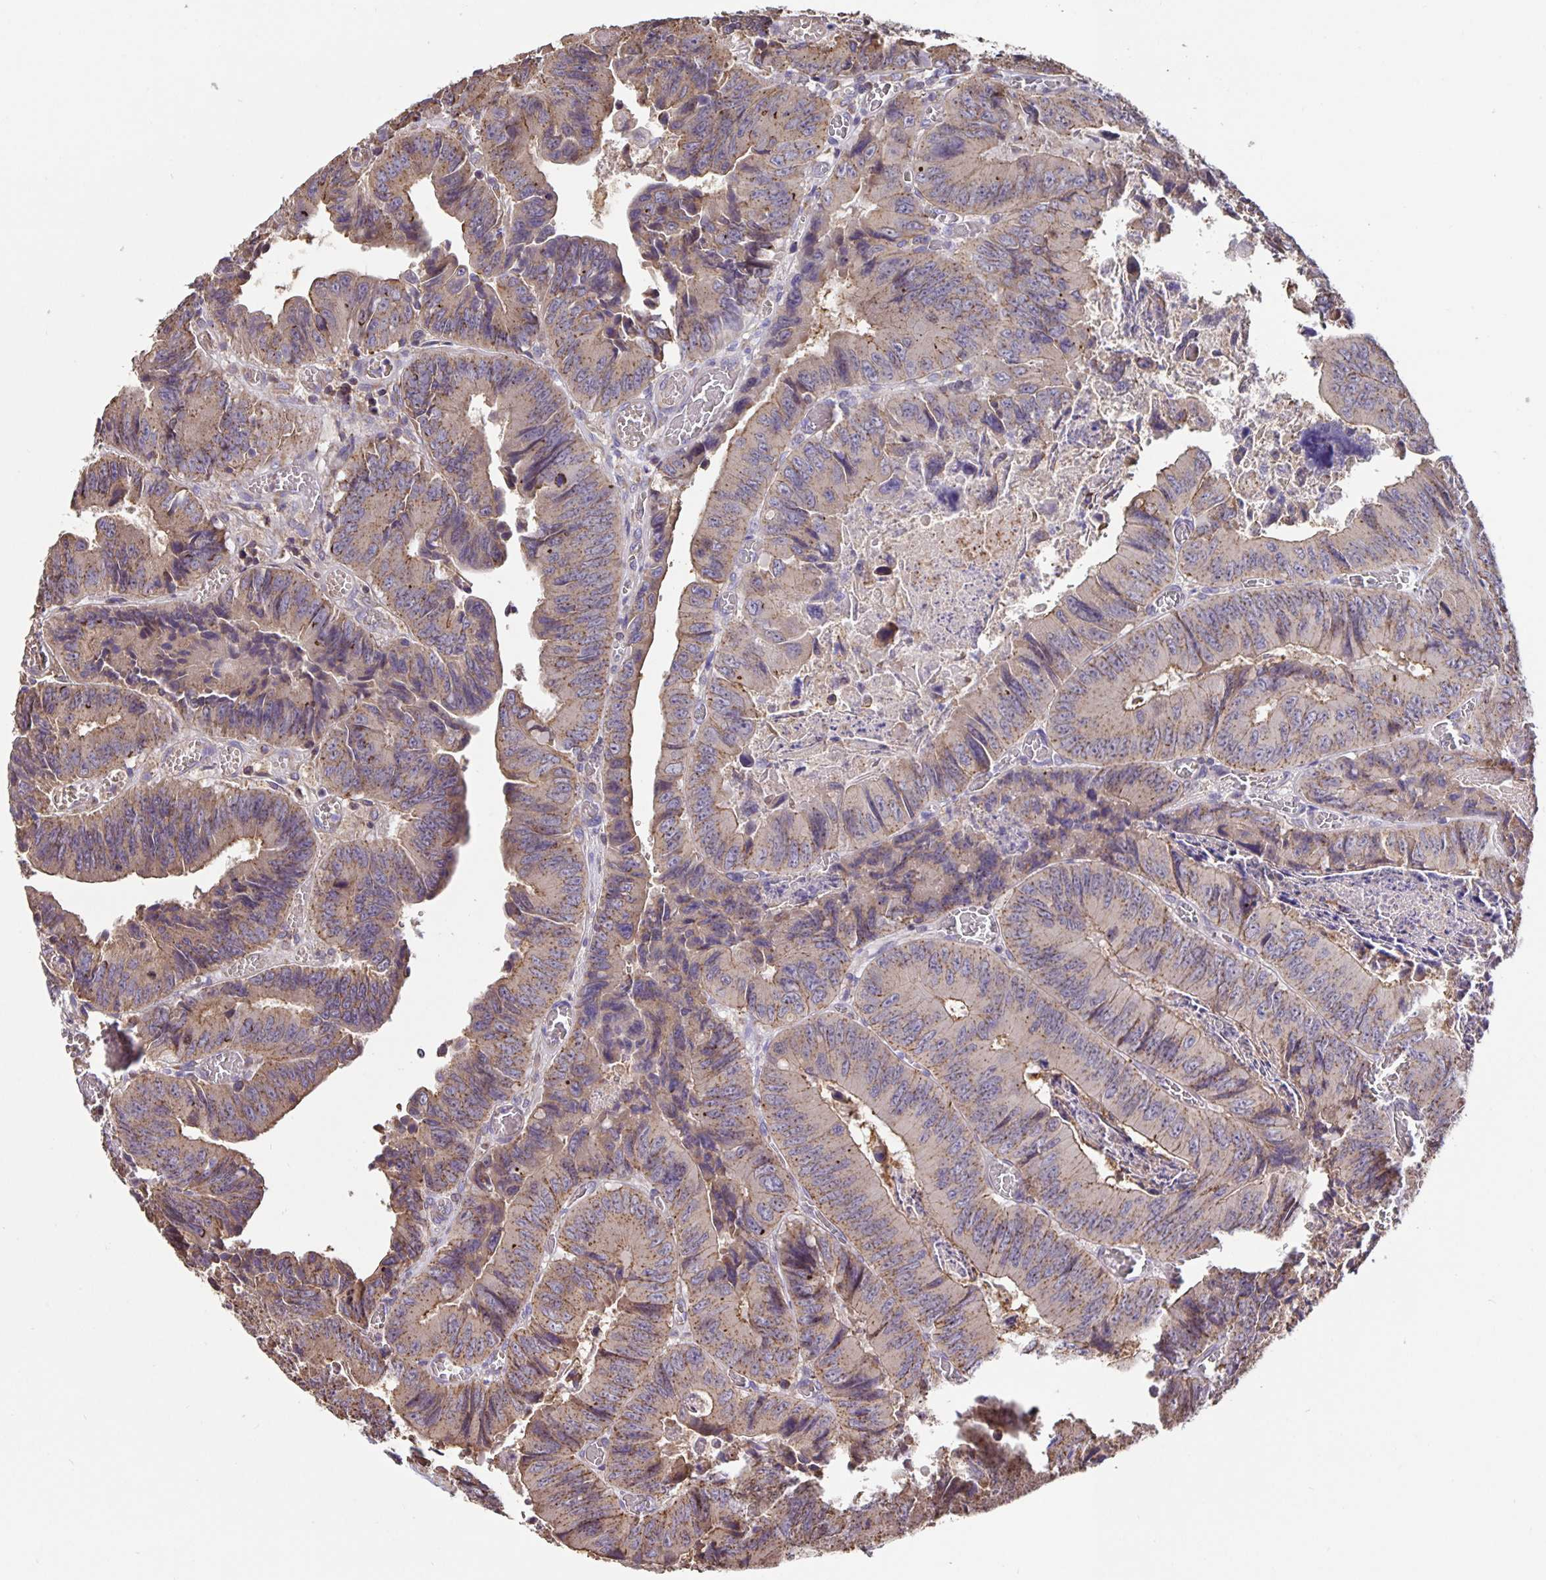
{"staining": {"intensity": "moderate", "quantity": ">75%", "location": "cytoplasmic/membranous"}, "tissue": "colorectal cancer", "cell_type": "Tumor cells", "image_type": "cancer", "snomed": [{"axis": "morphology", "description": "Adenocarcinoma, NOS"}, {"axis": "topography", "description": "Colon"}], "caption": "Human colorectal cancer (adenocarcinoma) stained for a protein (brown) shows moderate cytoplasmic/membranous positive positivity in about >75% of tumor cells.", "gene": "TMEM71", "patient": {"sex": "female", "age": 84}}